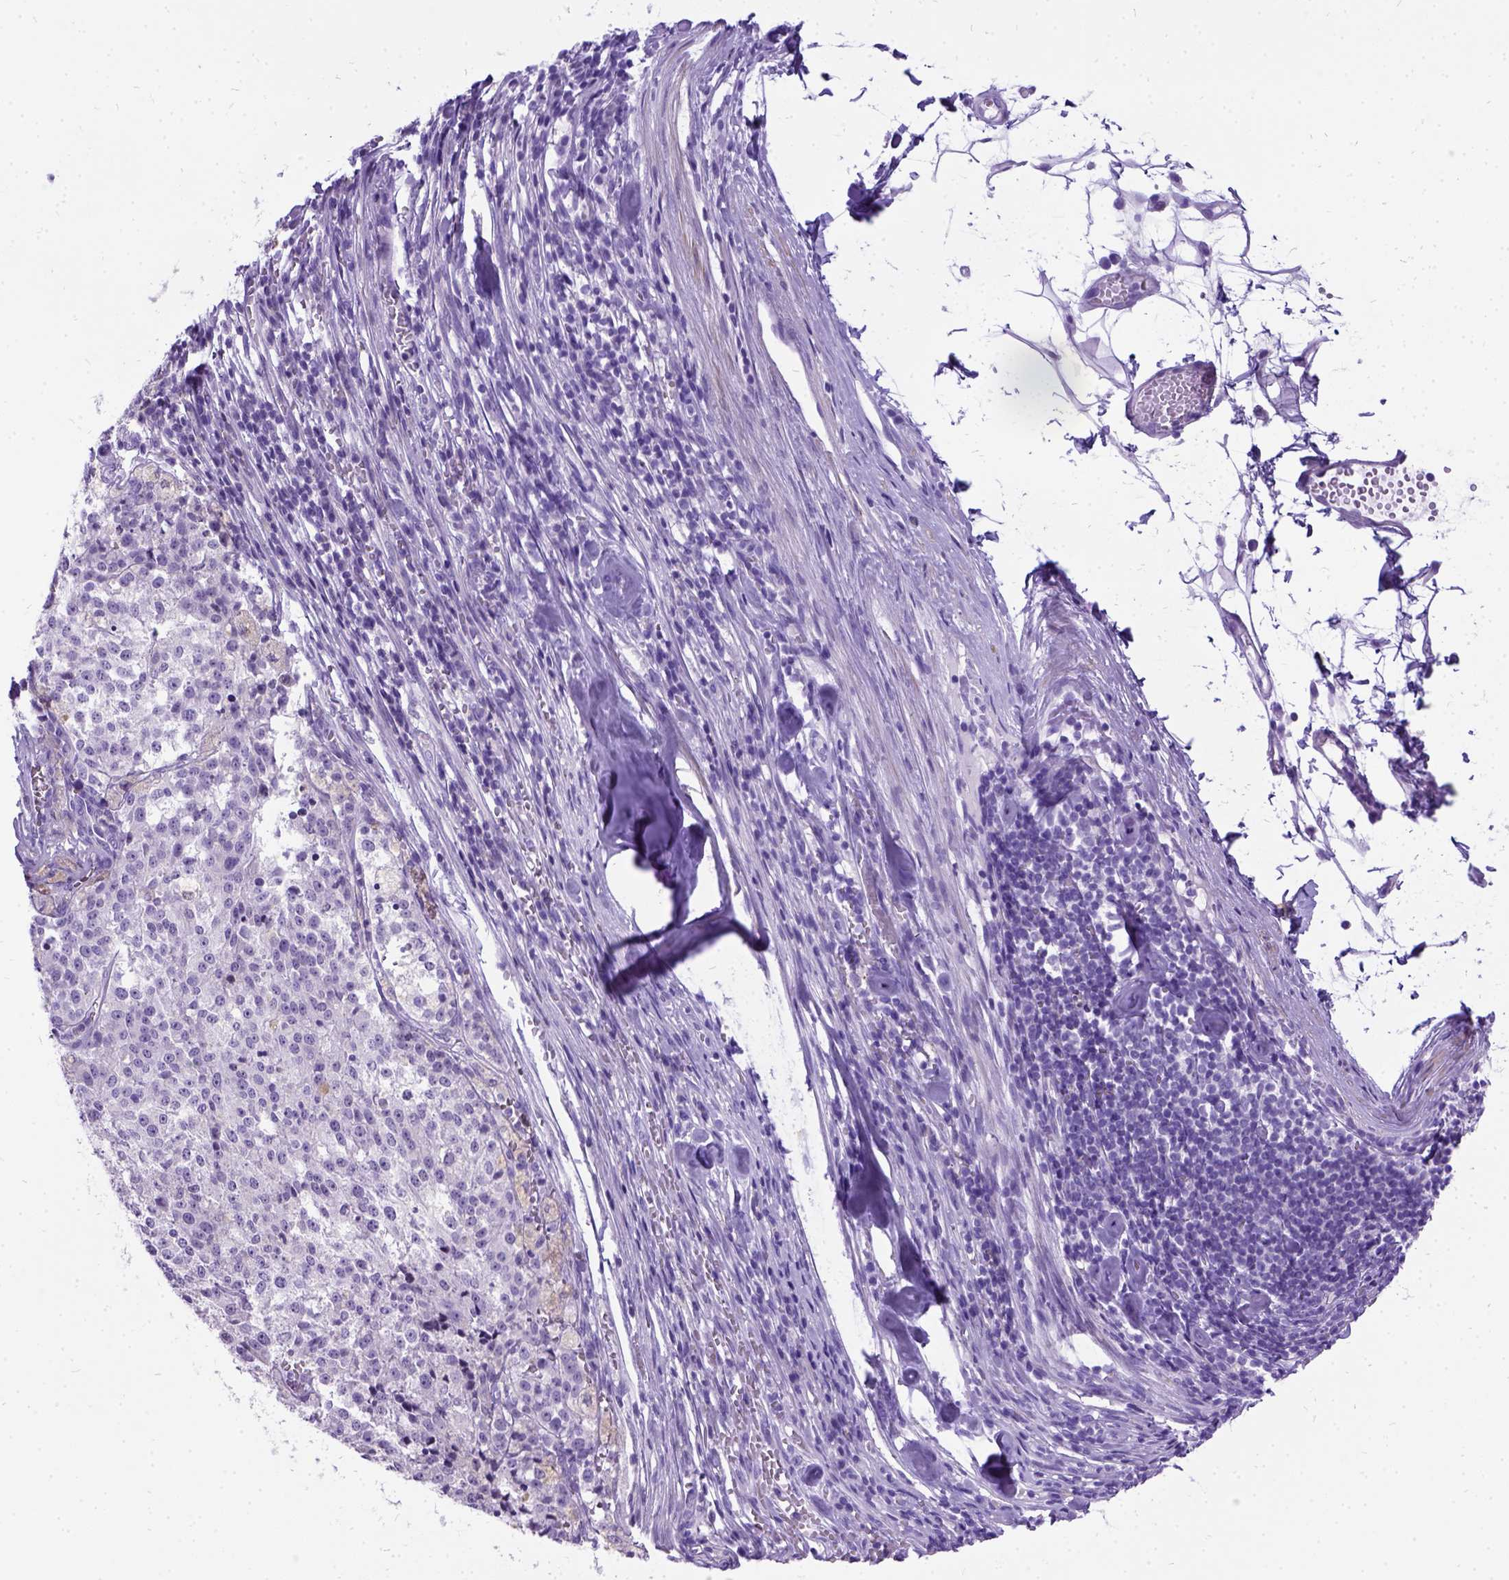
{"staining": {"intensity": "negative", "quantity": "none", "location": "none"}, "tissue": "melanoma", "cell_type": "Tumor cells", "image_type": "cancer", "snomed": [{"axis": "morphology", "description": "Malignant melanoma, Metastatic site"}, {"axis": "topography", "description": "Lymph node"}], "caption": "The micrograph demonstrates no staining of tumor cells in melanoma. (Stains: DAB IHC with hematoxylin counter stain, Microscopy: brightfield microscopy at high magnification).", "gene": "PRG2", "patient": {"sex": "female", "age": 64}}